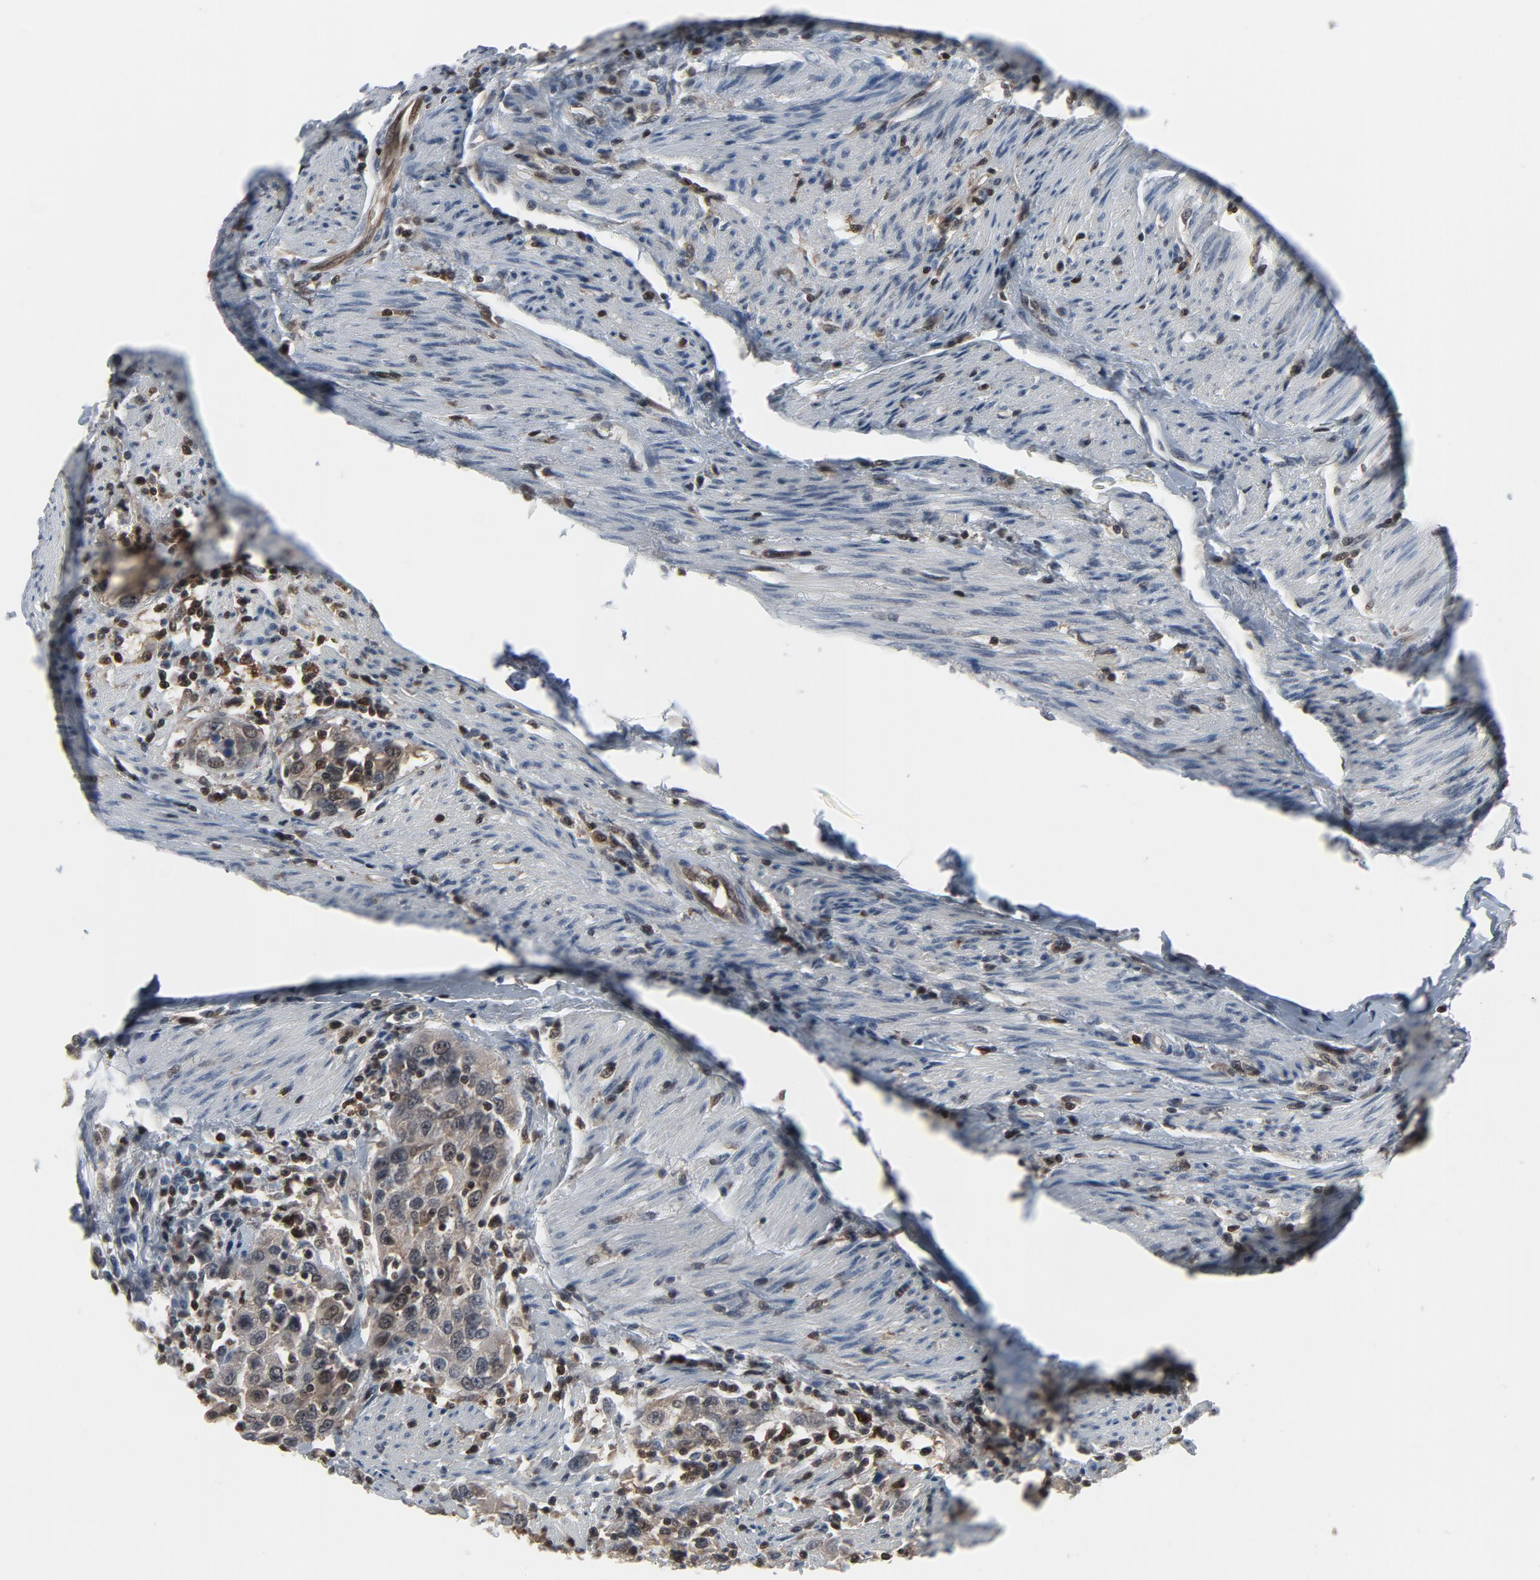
{"staining": {"intensity": "moderate", "quantity": "25%-75%", "location": "cytoplasmic/membranous"}, "tissue": "urothelial cancer", "cell_type": "Tumor cells", "image_type": "cancer", "snomed": [{"axis": "morphology", "description": "Urothelial carcinoma, High grade"}, {"axis": "topography", "description": "Urinary bladder"}], "caption": "Moderate cytoplasmic/membranous expression for a protein is seen in approximately 25%-75% of tumor cells of urothelial cancer using IHC.", "gene": "STAT5A", "patient": {"sex": "female", "age": 80}}